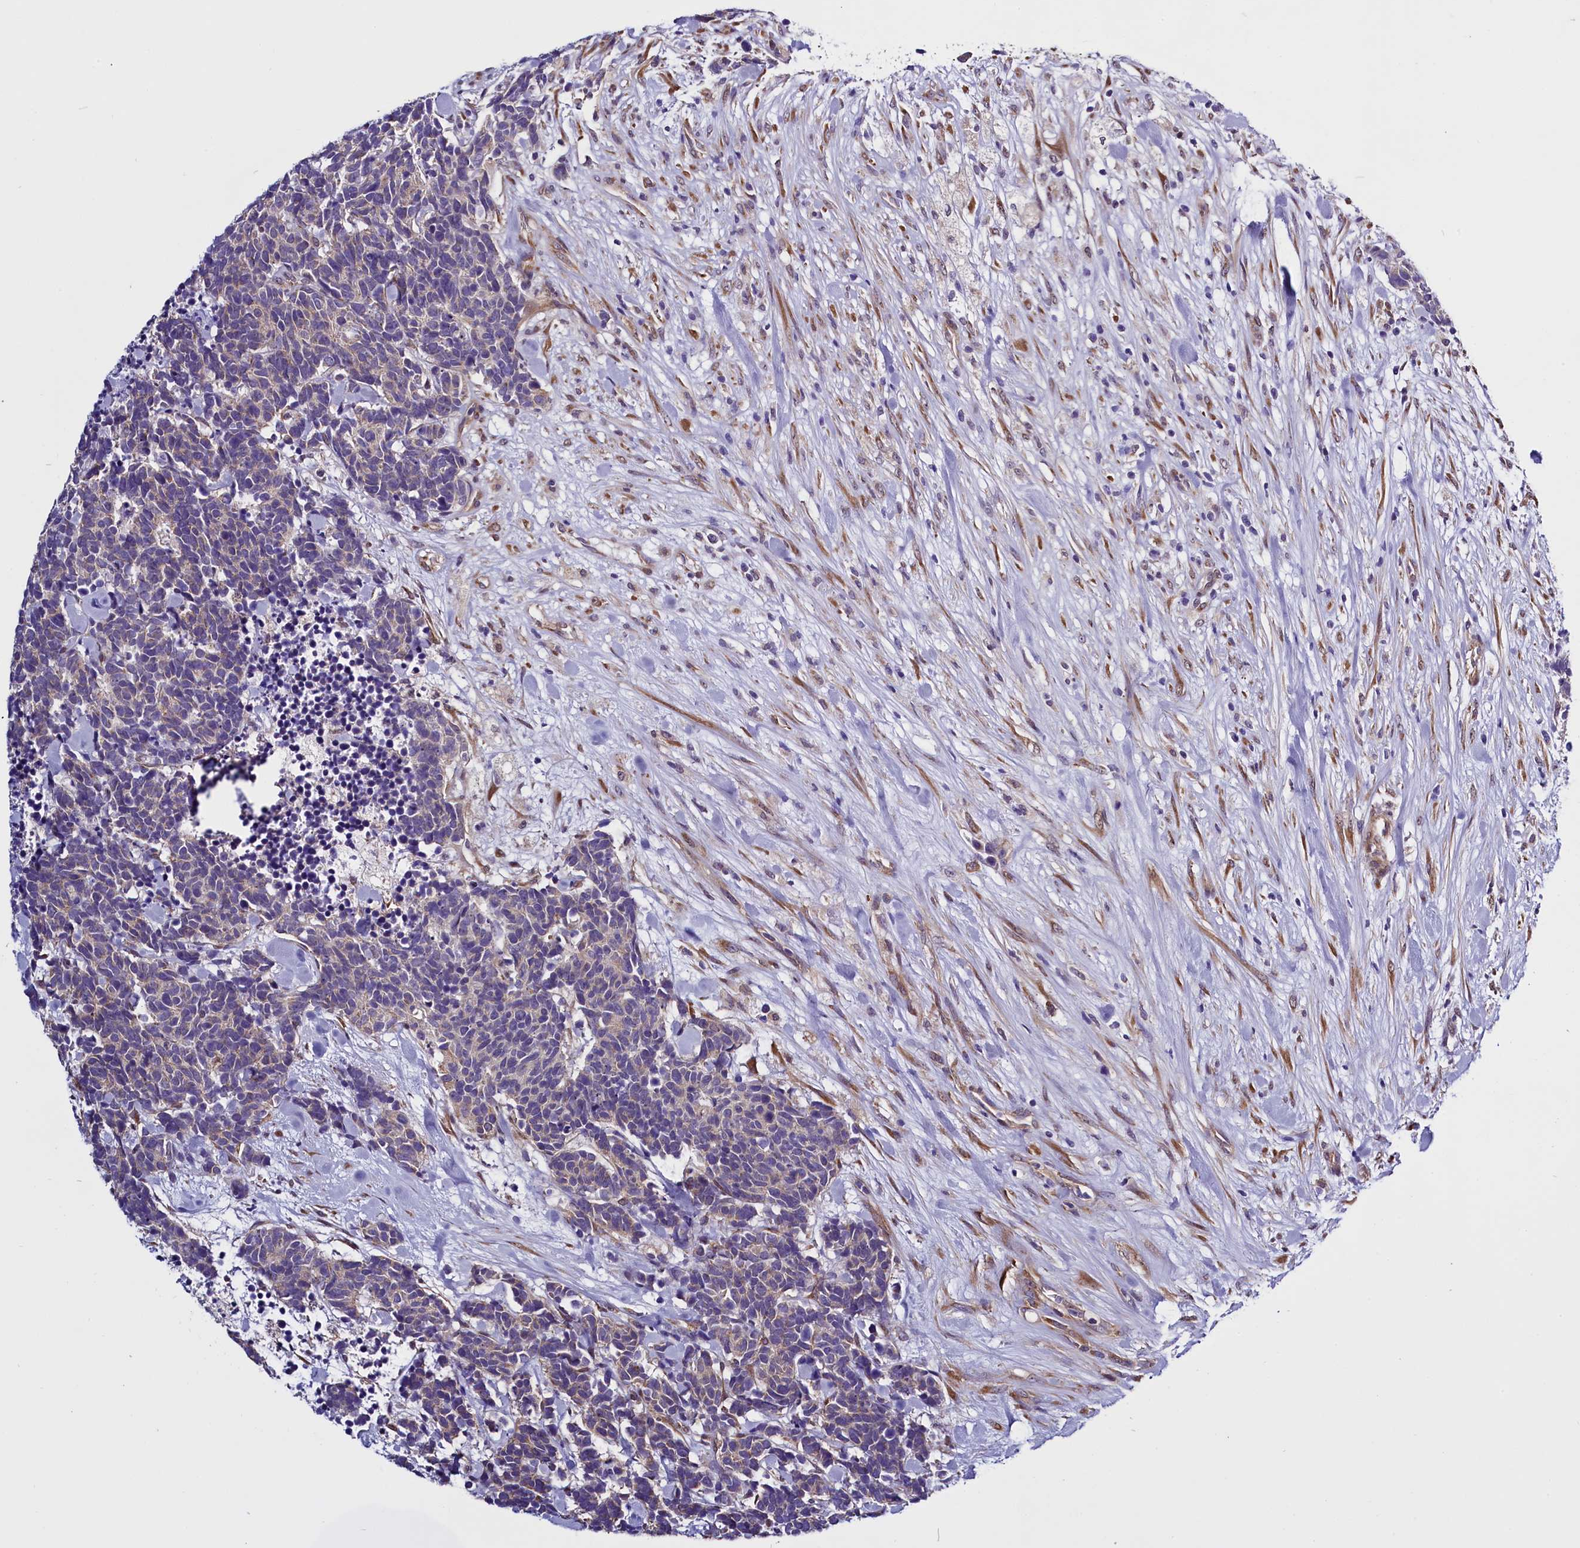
{"staining": {"intensity": "weak", "quantity": "<25%", "location": "cytoplasmic/membranous"}, "tissue": "carcinoid", "cell_type": "Tumor cells", "image_type": "cancer", "snomed": [{"axis": "morphology", "description": "Carcinoma, NOS"}, {"axis": "morphology", "description": "Carcinoid, malignant, NOS"}, {"axis": "topography", "description": "Prostate"}], "caption": "This is a photomicrograph of immunohistochemistry staining of carcinoma, which shows no positivity in tumor cells.", "gene": "UACA", "patient": {"sex": "male", "age": 57}}